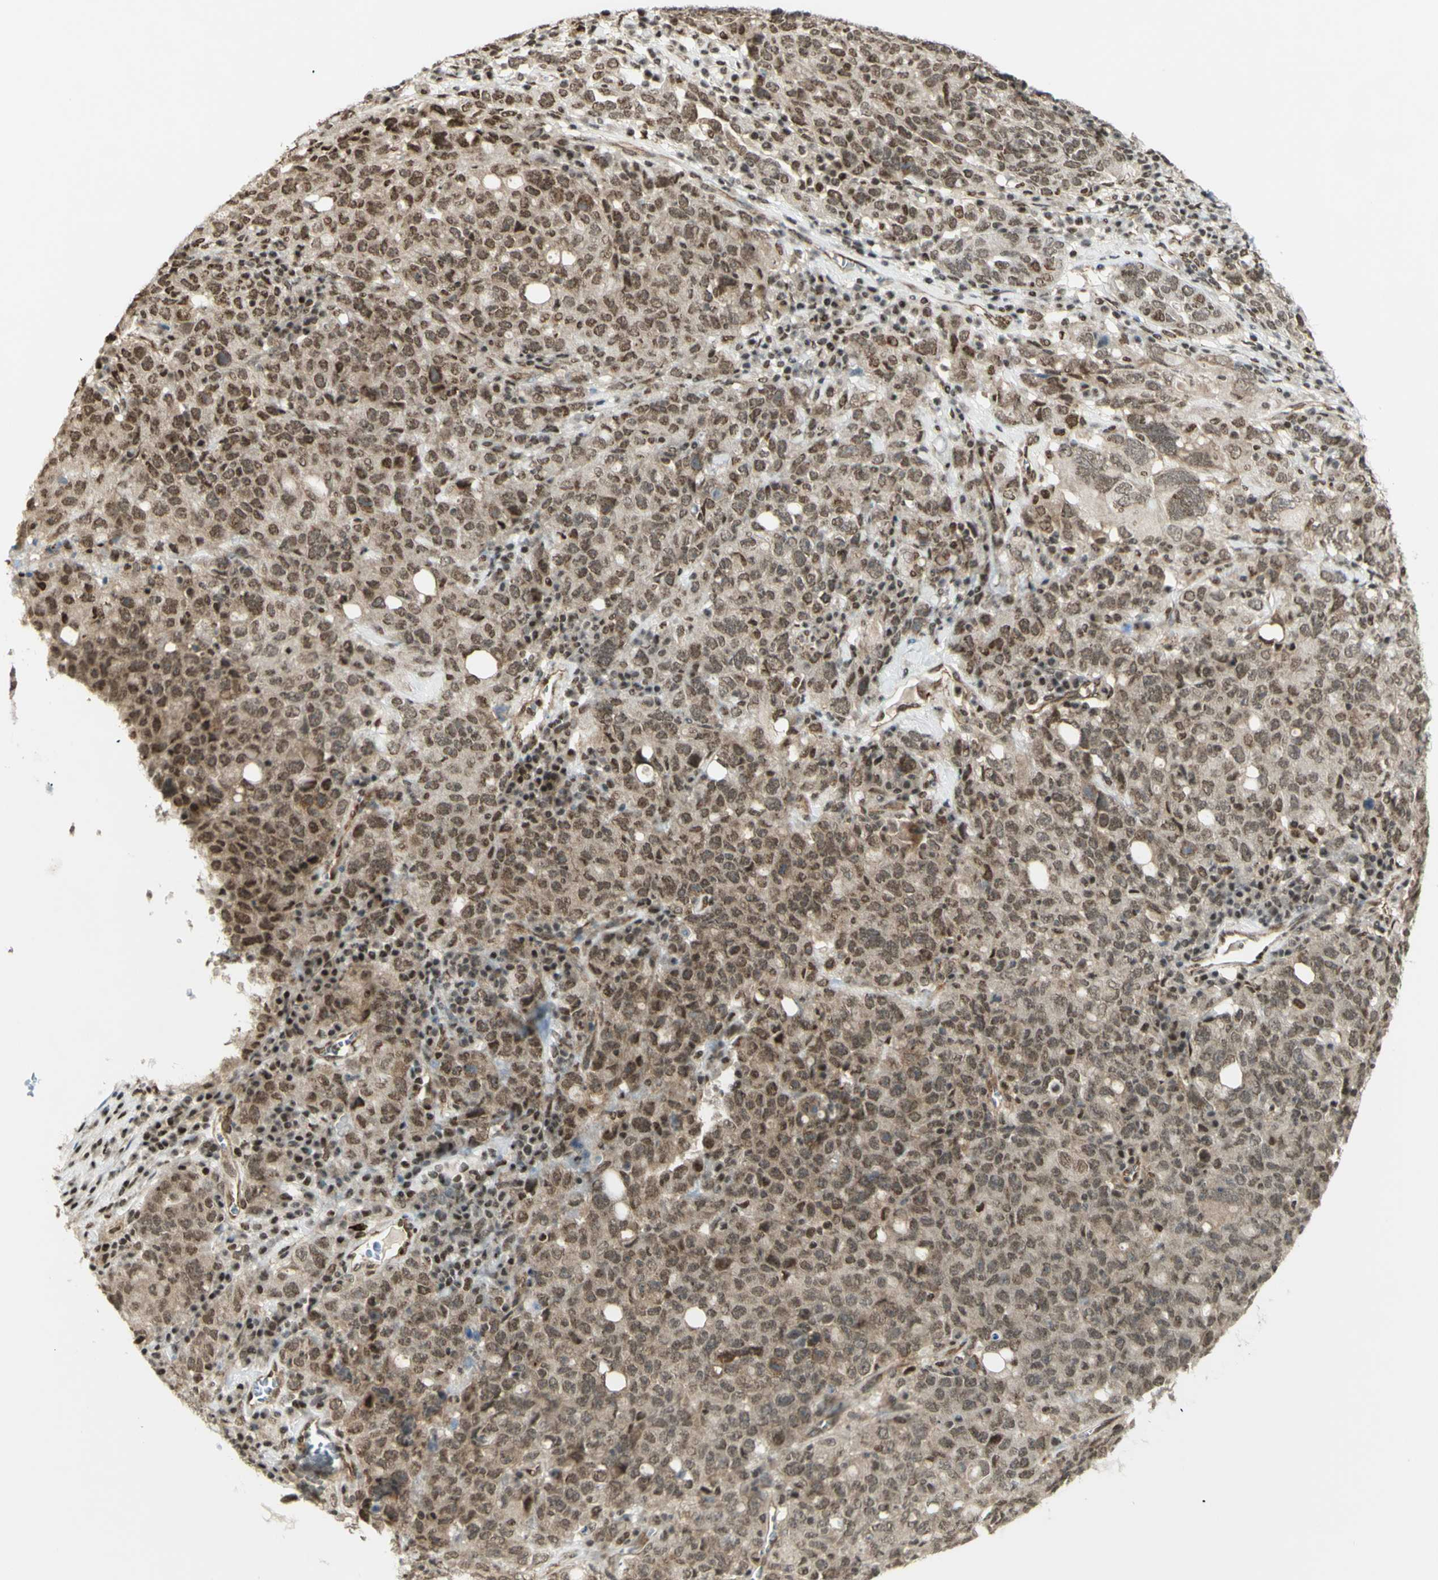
{"staining": {"intensity": "moderate", "quantity": ">75%", "location": "nuclear"}, "tissue": "ovarian cancer", "cell_type": "Tumor cells", "image_type": "cancer", "snomed": [{"axis": "morphology", "description": "Carcinoma, endometroid"}, {"axis": "topography", "description": "Ovary"}], "caption": "Approximately >75% of tumor cells in ovarian cancer reveal moderate nuclear protein positivity as visualized by brown immunohistochemical staining.", "gene": "ZMYM6", "patient": {"sex": "female", "age": 62}}